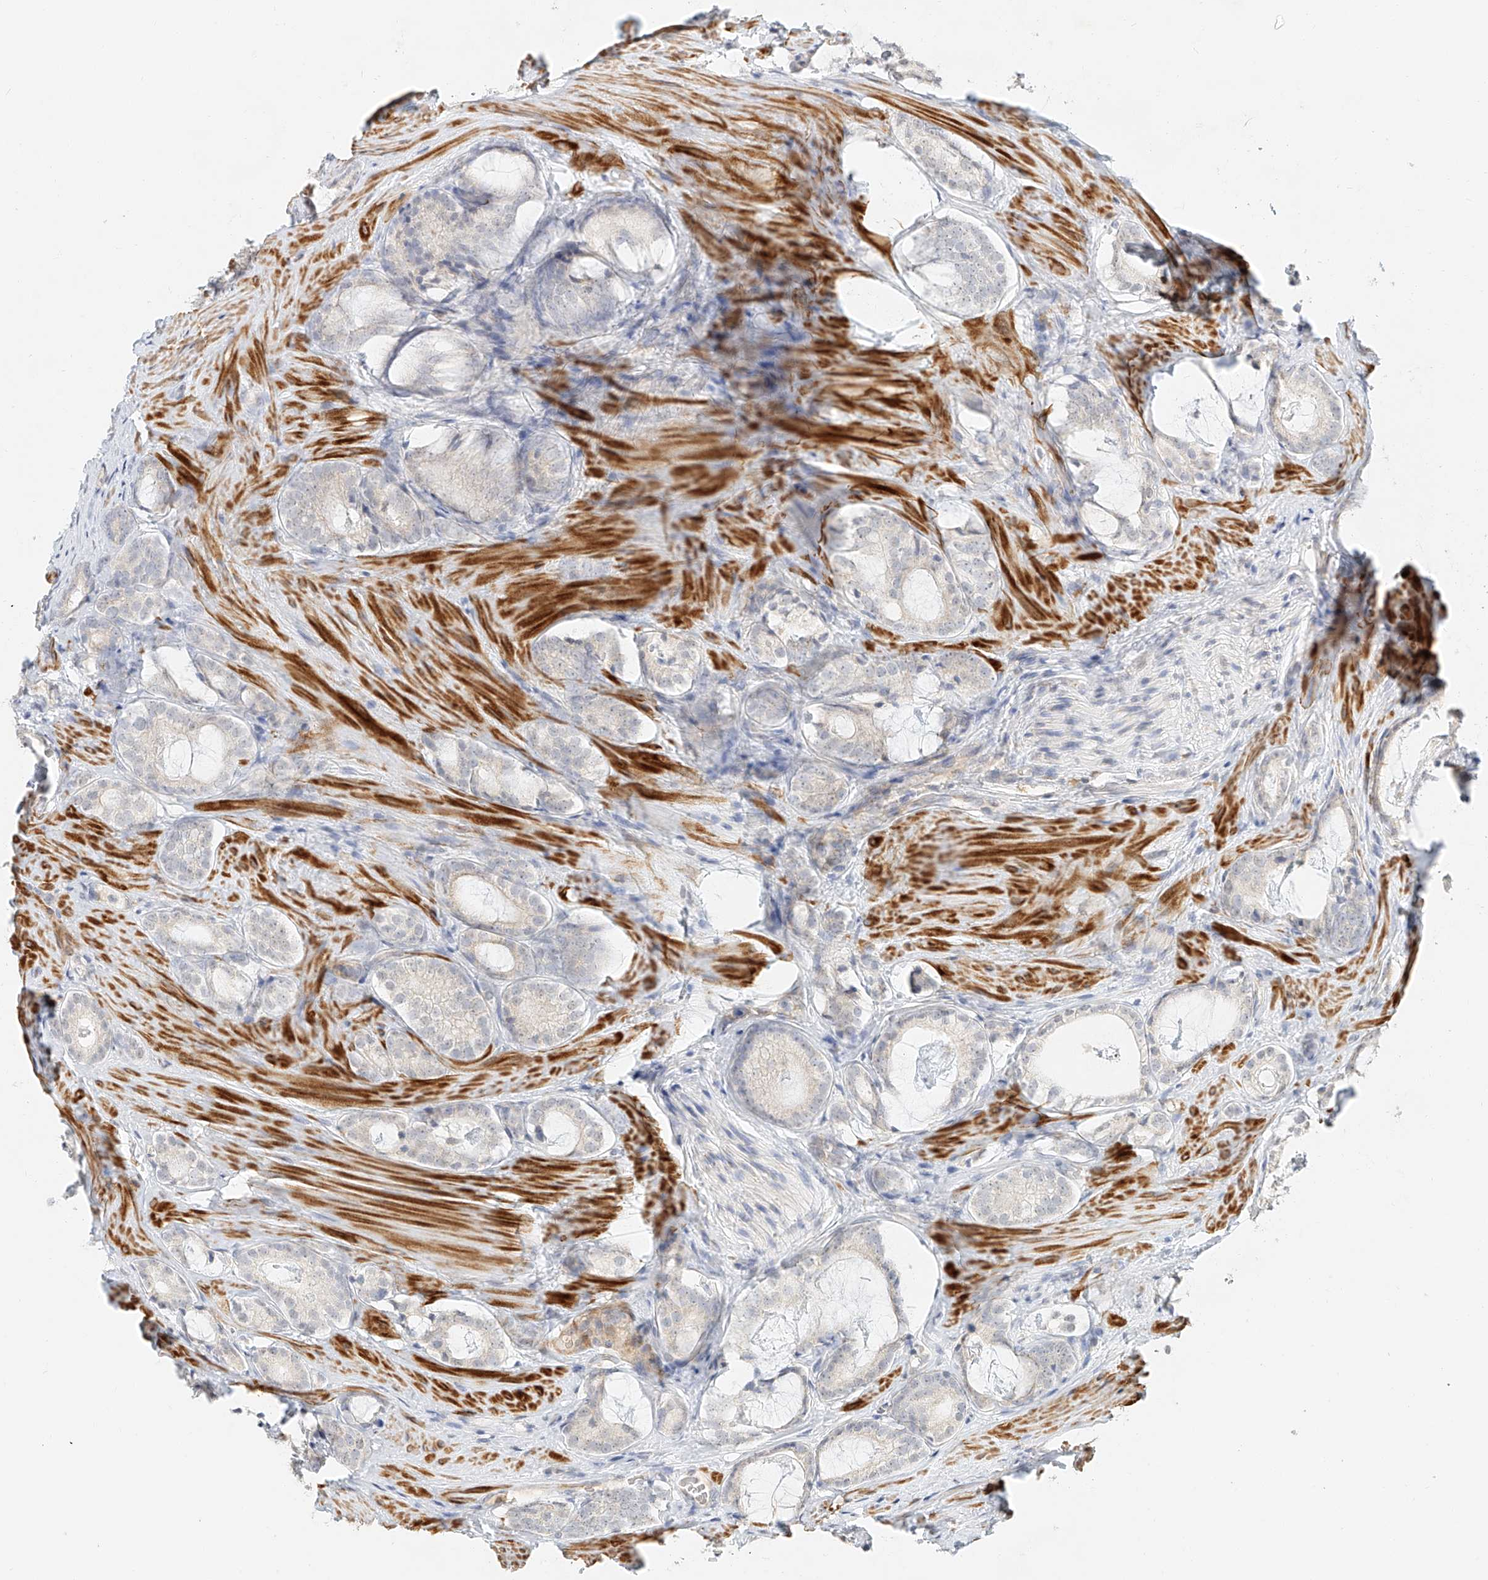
{"staining": {"intensity": "negative", "quantity": "none", "location": "none"}, "tissue": "prostate cancer", "cell_type": "Tumor cells", "image_type": "cancer", "snomed": [{"axis": "morphology", "description": "Adenocarcinoma, High grade"}, {"axis": "topography", "description": "Prostate"}], "caption": "This image is of high-grade adenocarcinoma (prostate) stained with immunohistochemistry (IHC) to label a protein in brown with the nuclei are counter-stained blue. There is no staining in tumor cells. The staining is performed using DAB brown chromogen with nuclei counter-stained in using hematoxylin.", "gene": "CXorf58", "patient": {"sex": "male", "age": 63}}